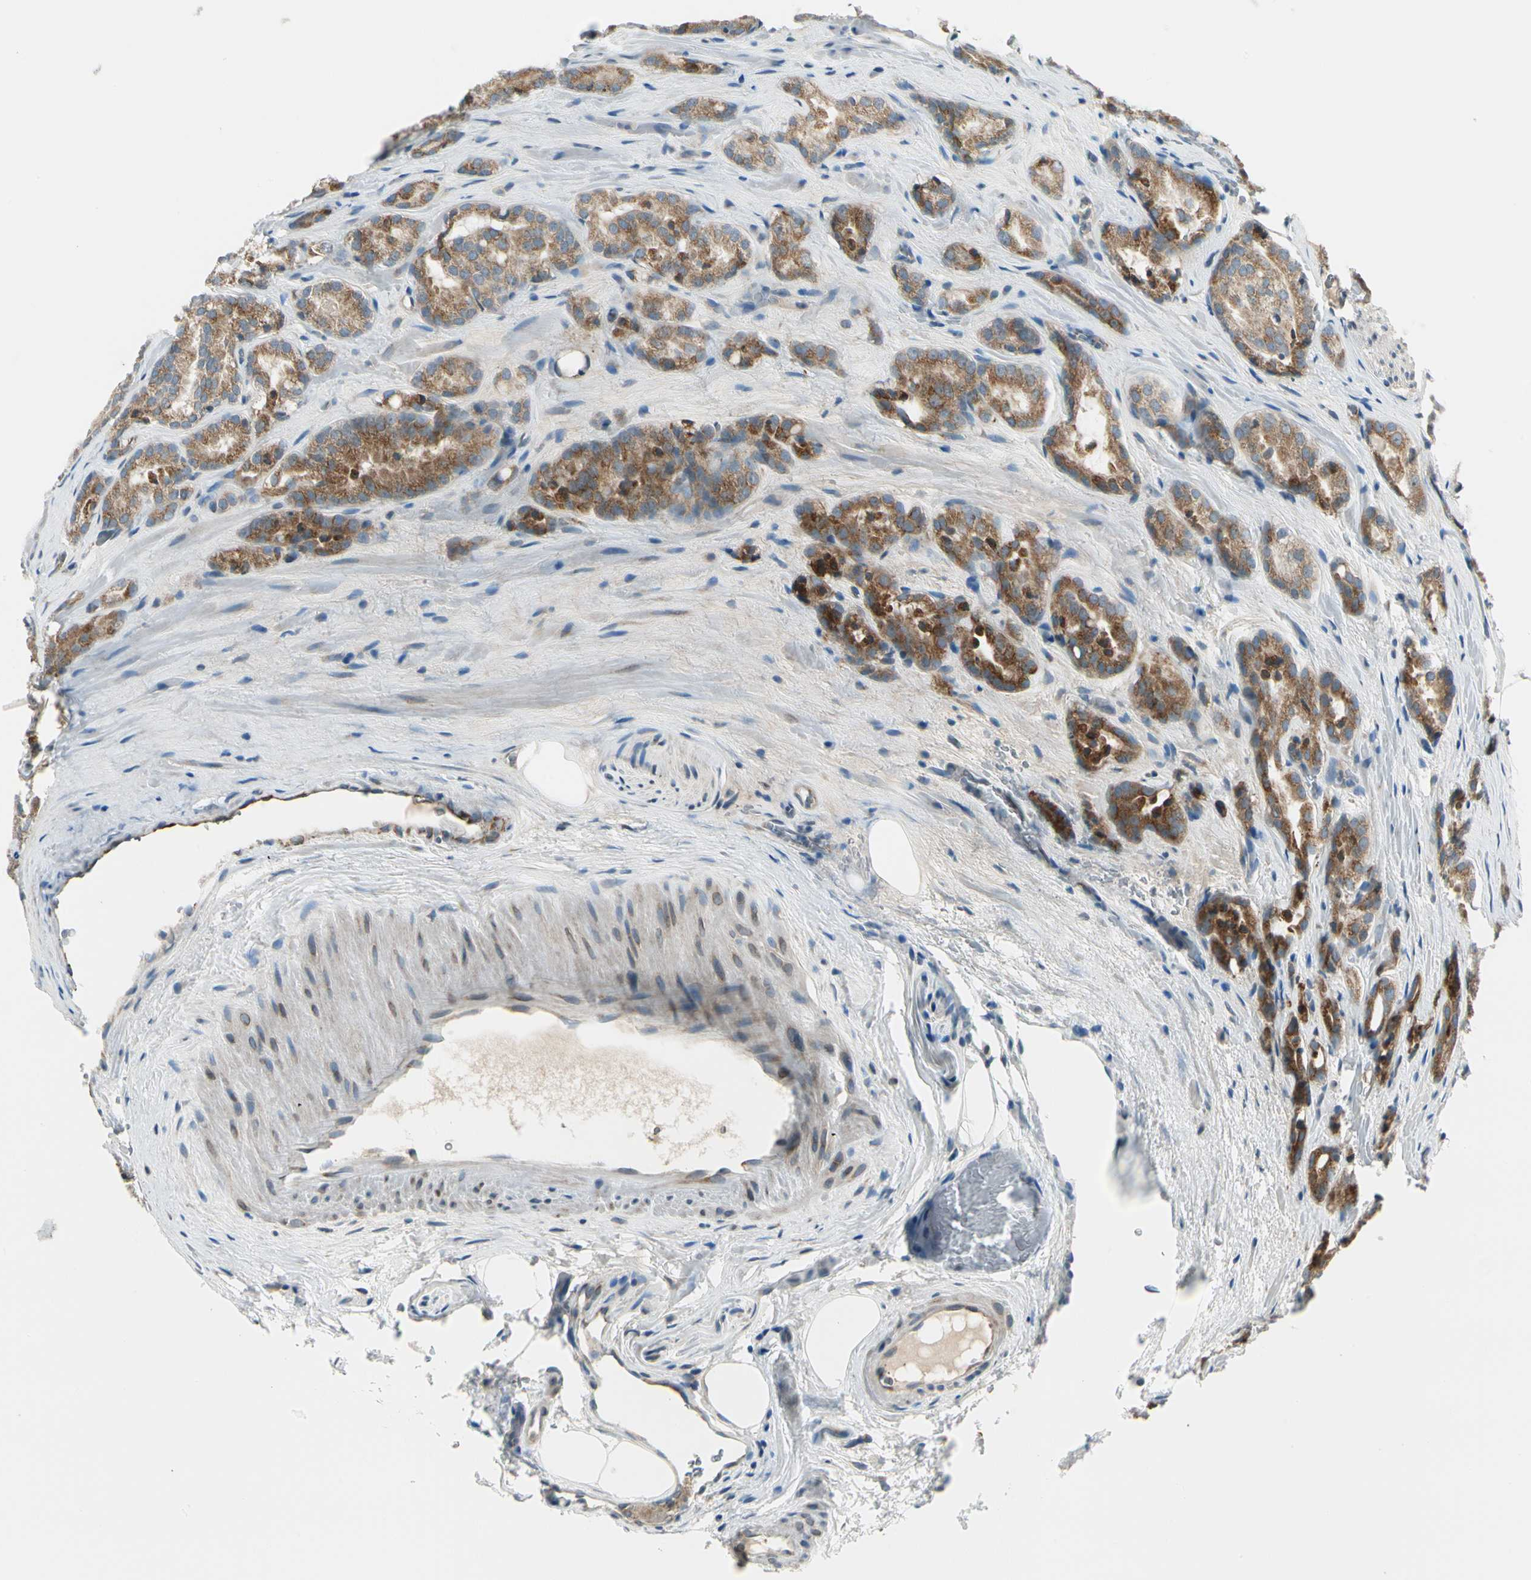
{"staining": {"intensity": "strong", "quantity": ">75%", "location": "cytoplasmic/membranous"}, "tissue": "prostate cancer", "cell_type": "Tumor cells", "image_type": "cancer", "snomed": [{"axis": "morphology", "description": "Adenocarcinoma, High grade"}, {"axis": "topography", "description": "Prostate"}], "caption": "Prostate cancer (adenocarcinoma (high-grade)) stained for a protein shows strong cytoplasmic/membranous positivity in tumor cells.", "gene": "BNIP1", "patient": {"sex": "male", "age": 64}}